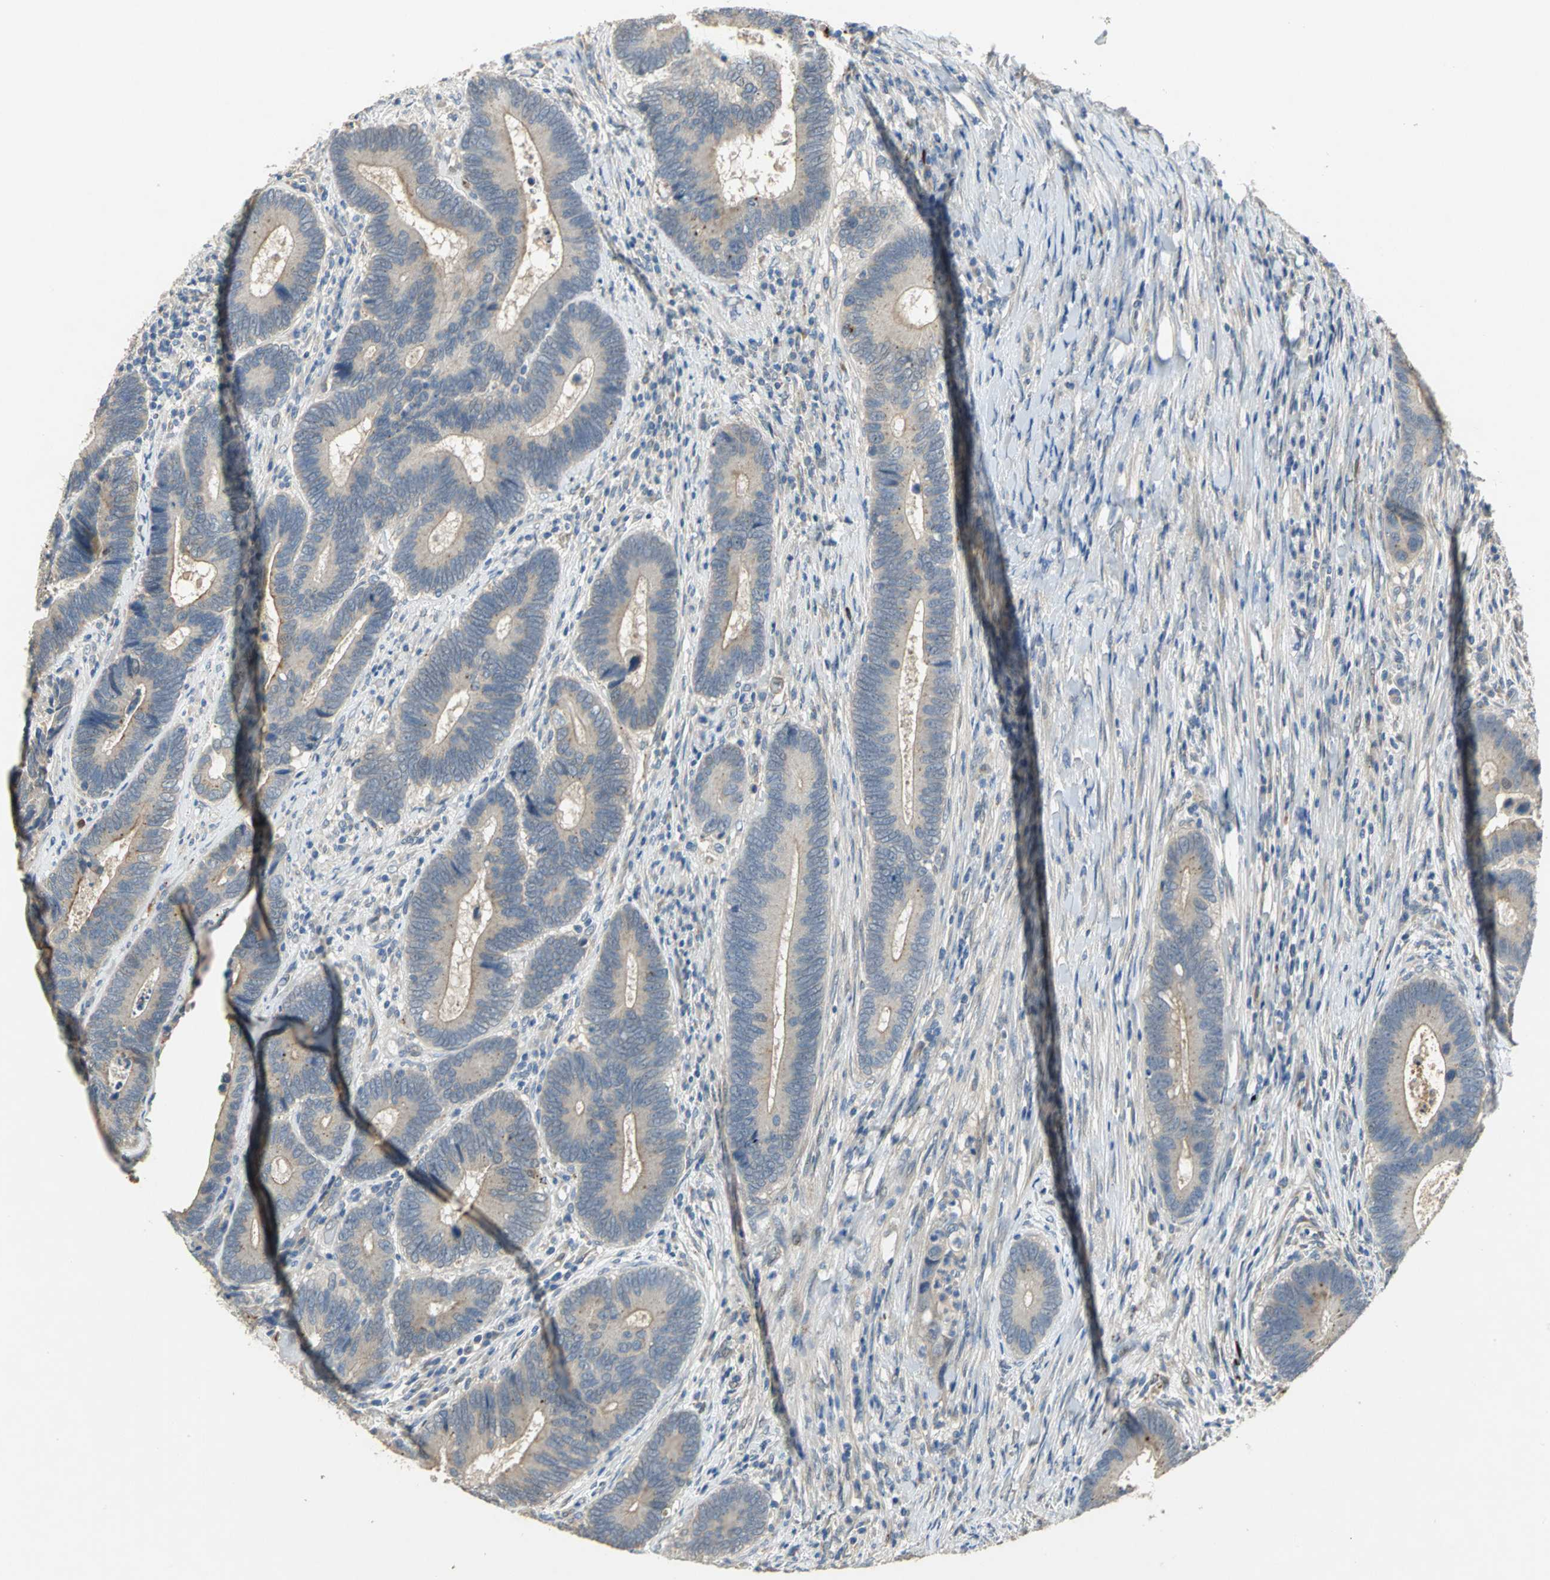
{"staining": {"intensity": "weak", "quantity": "<25%", "location": "cytoplasmic/membranous"}, "tissue": "colorectal cancer", "cell_type": "Tumor cells", "image_type": "cancer", "snomed": [{"axis": "morphology", "description": "Adenocarcinoma, NOS"}, {"axis": "topography", "description": "Colon"}], "caption": "The photomicrograph shows no staining of tumor cells in colorectal cancer (adenocarcinoma).", "gene": "IL17RB", "patient": {"sex": "female", "age": 78}}